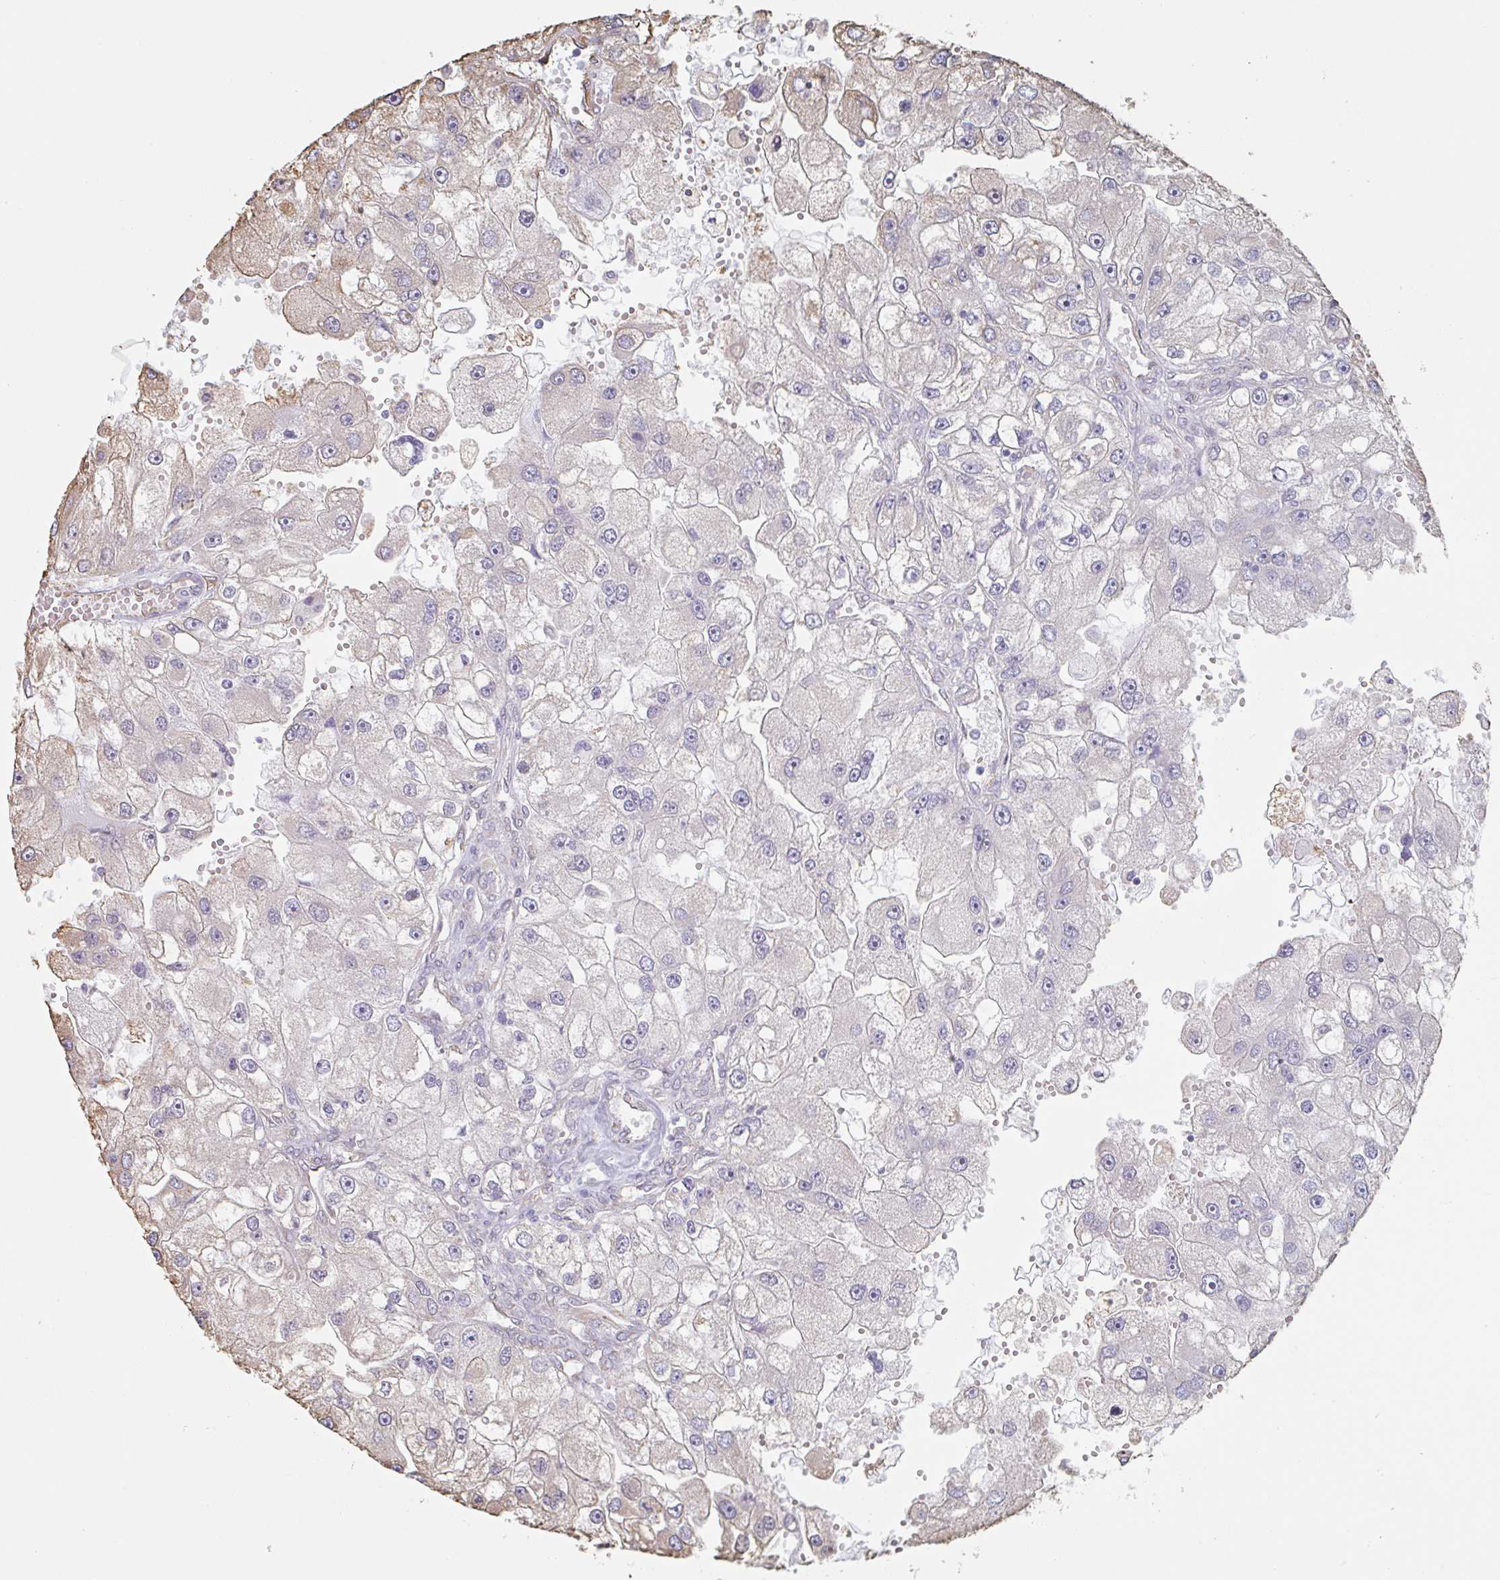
{"staining": {"intensity": "moderate", "quantity": "<25%", "location": "cytoplasmic/membranous"}, "tissue": "renal cancer", "cell_type": "Tumor cells", "image_type": "cancer", "snomed": [{"axis": "morphology", "description": "Adenocarcinoma, NOS"}, {"axis": "topography", "description": "Kidney"}], "caption": "Immunohistochemical staining of renal cancer (adenocarcinoma) demonstrates low levels of moderate cytoplasmic/membranous expression in about <25% of tumor cells. (Brightfield microscopy of DAB IHC at high magnification).", "gene": "RAB5IF", "patient": {"sex": "male", "age": 63}}